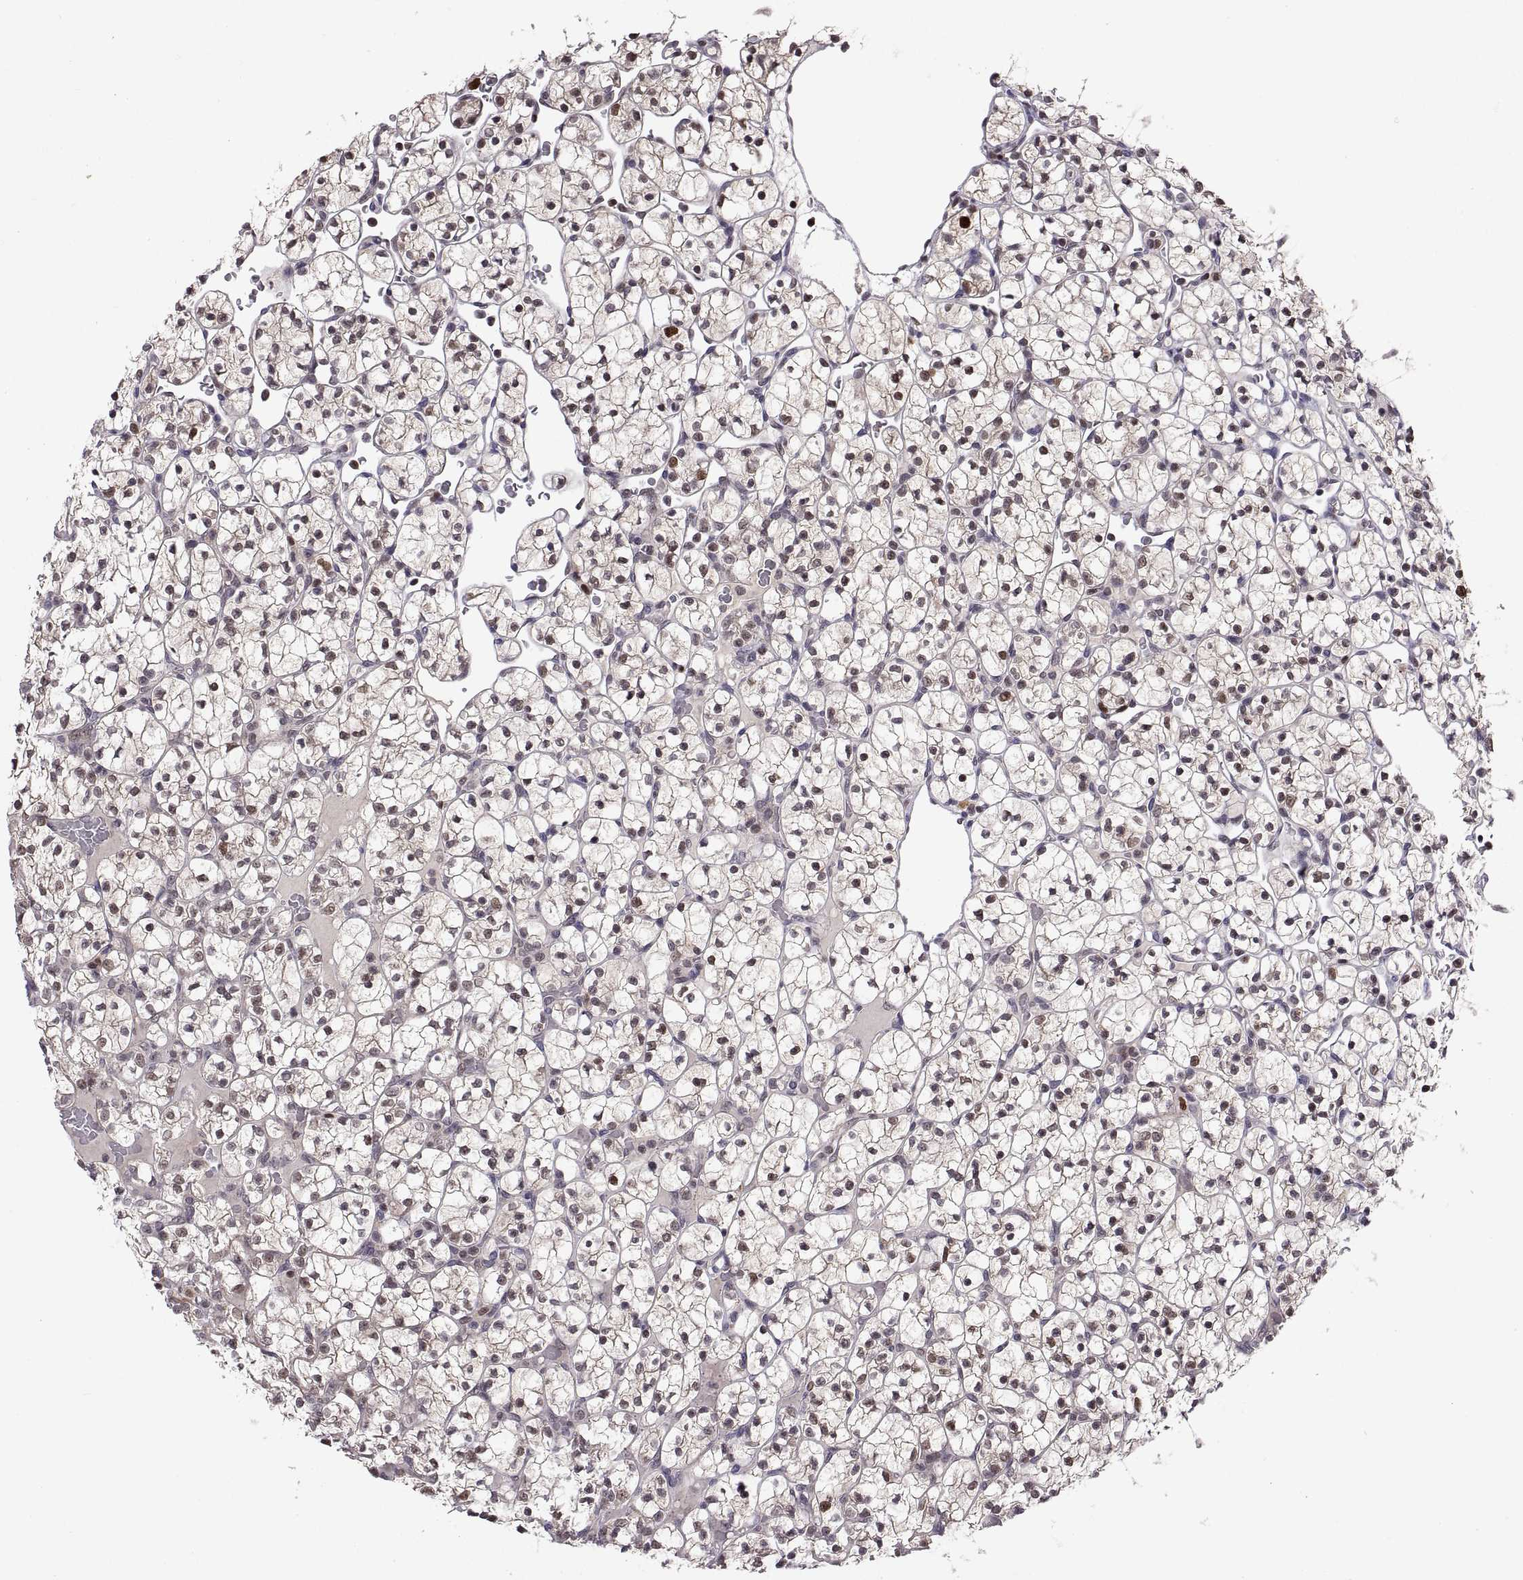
{"staining": {"intensity": "weak", "quantity": "25%-75%", "location": "nuclear"}, "tissue": "renal cancer", "cell_type": "Tumor cells", "image_type": "cancer", "snomed": [{"axis": "morphology", "description": "Adenocarcinoma, NOS"}, {"axis": "topography", "description": "Kidney"}], "caption": "The immunohistochemical stain shows weak nuclear expression in tumor cells of renal cancer (adenocarcinoma) tissue. (DAB IHC with brightfield microscopy, high magnification).", "gene": "CHFR", "patient": {"sex": "female", "age": 89}}